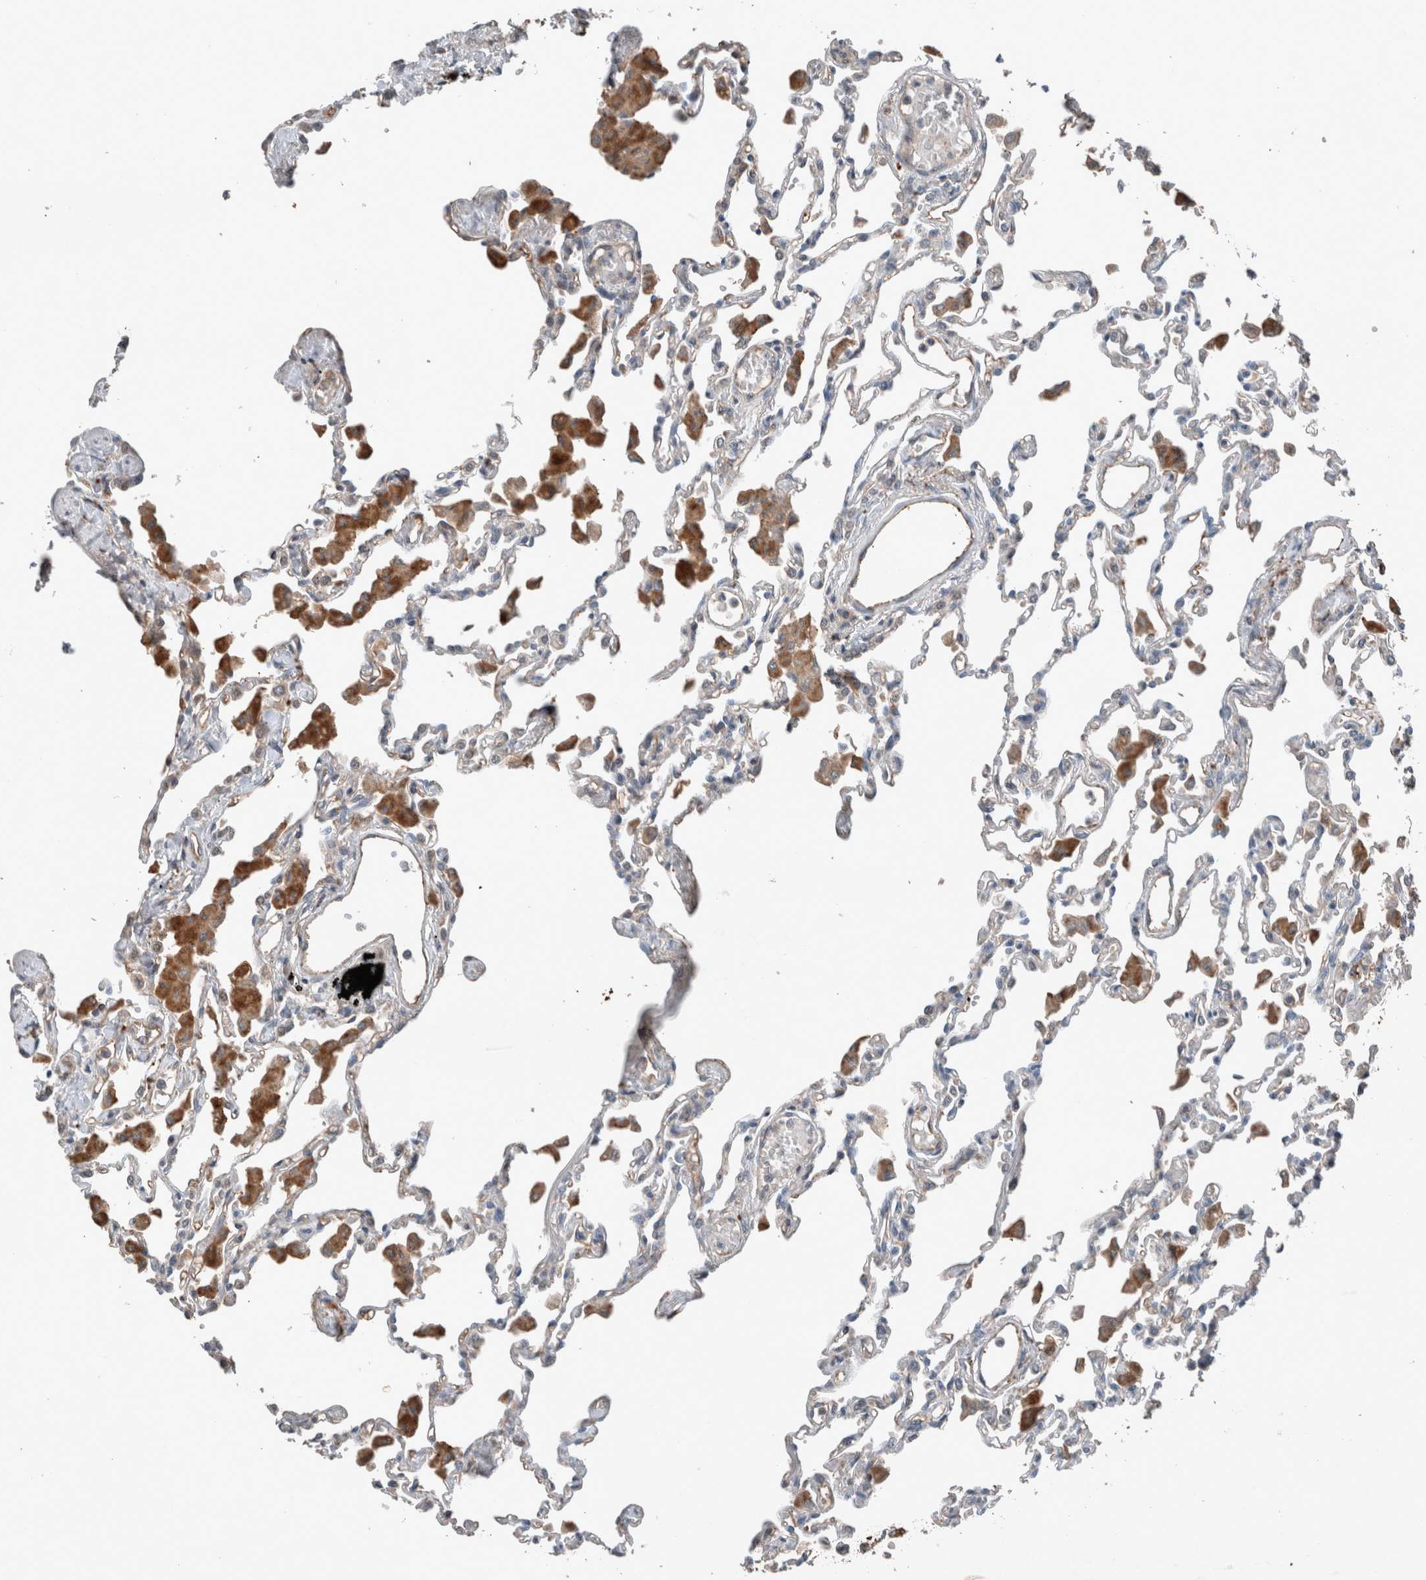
{"staining": {"intensity": "weak", "quantity": "<25%", "location": "cytoplasmic/membranous"}, "tissue": "lung", "cell_type": "Alveolar cells", "image_type": "normal", "snomed": [{"axis": "morphology", "description": "Normal tissue, NOS"}, {"axis": "topography", "description": "Bronchus"}, {"axis": "topography", "description": "Lung"}], "caption": "This is an immunohistochemistry (IHC) micrograph of normal human lung. There is no positivity in alveolar cells.", "gene": "UGCG", "patient": {"sex": "female", "age": 49}}